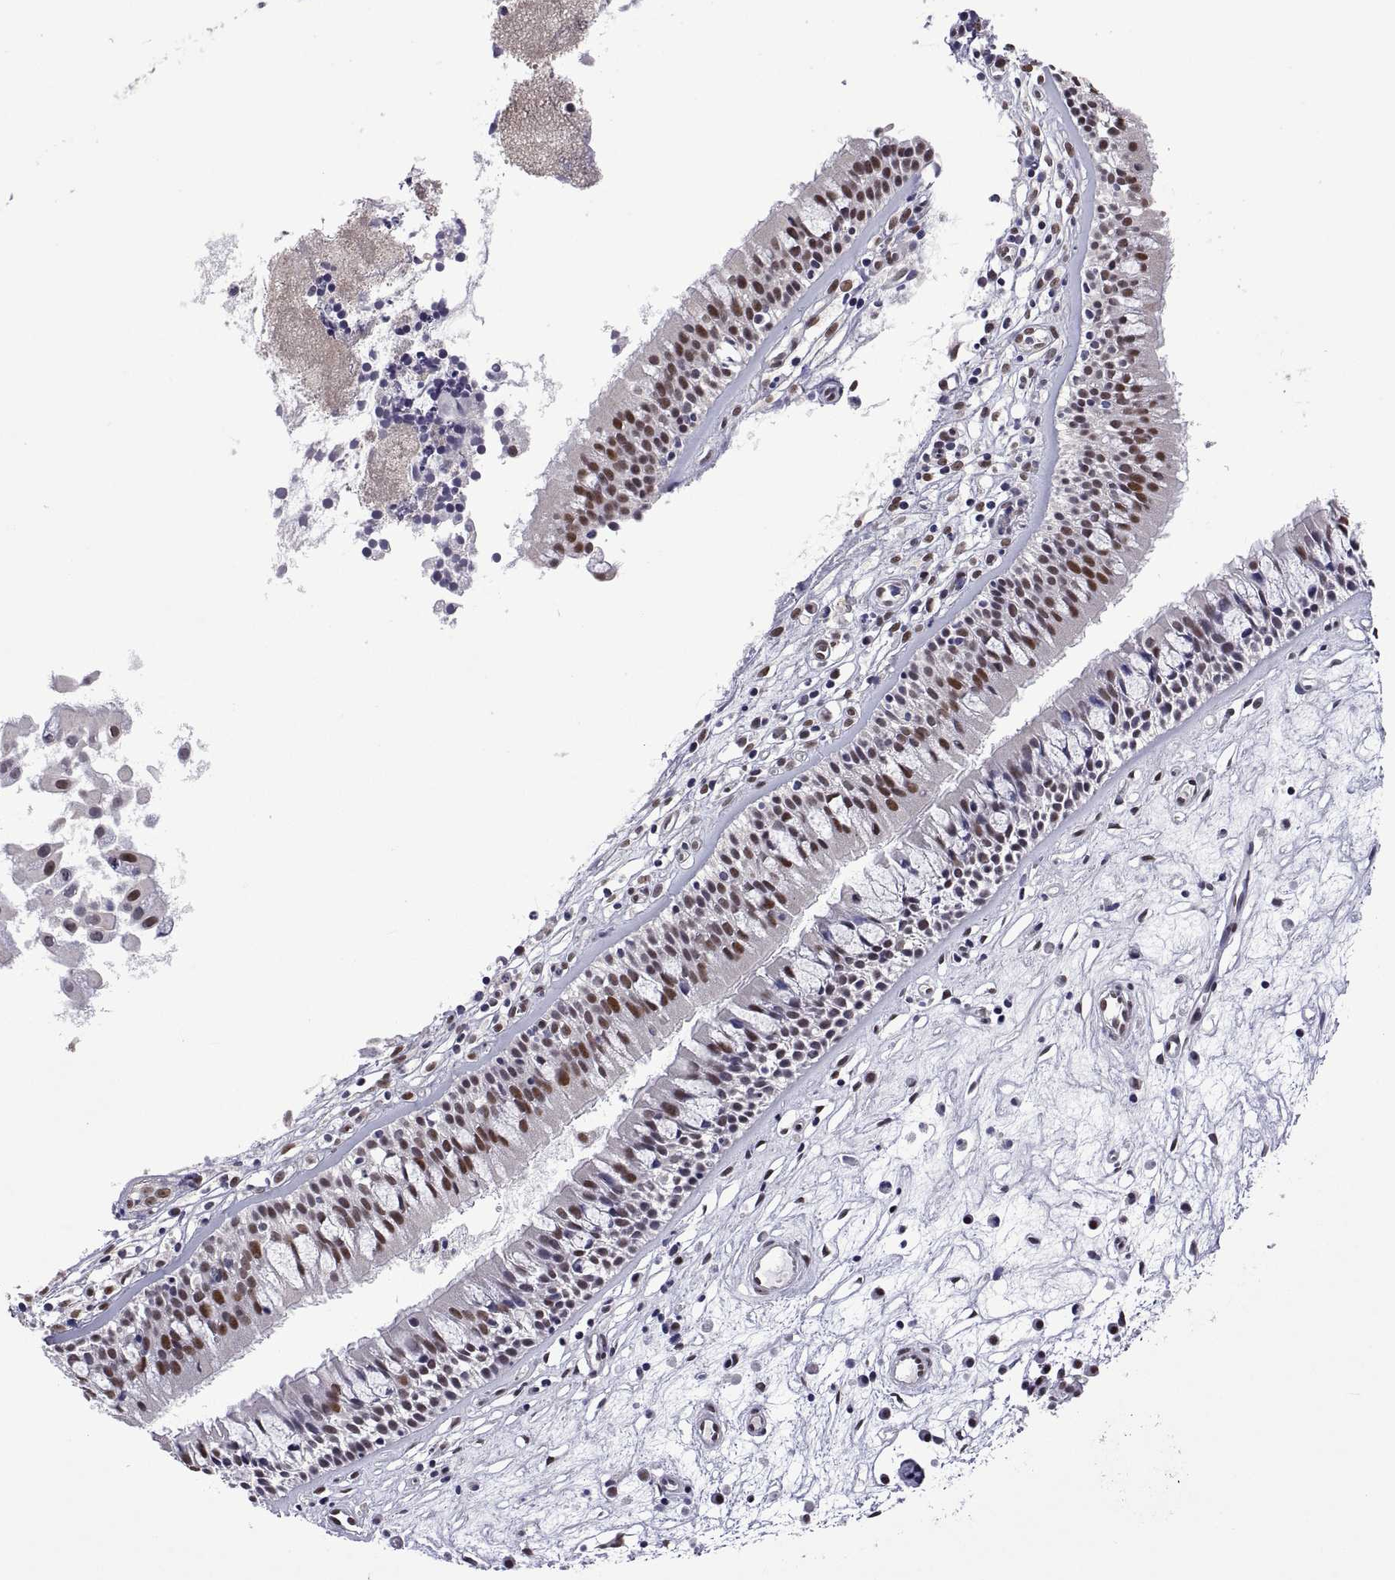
{"staining": {"intensity": "moderate", "quantity": "25%-75%", "location": "nuclear"}, "tissue": "nasopharynx", "cell_type": "Respiratory epithelial cells", "image_type": "normal", "snomed": [{"axis": "morphology", "description": "Normal tissue, NOS"}, {"axis": "topography", "description": "Nasopharynx"}], "caption": "Nasopharynx stained for a protein demonstrates moderate nuclear positivity in respiratory epithelial cells.", "gene": "NR4A1", "patient": {"sex": "female", "age": 68}}